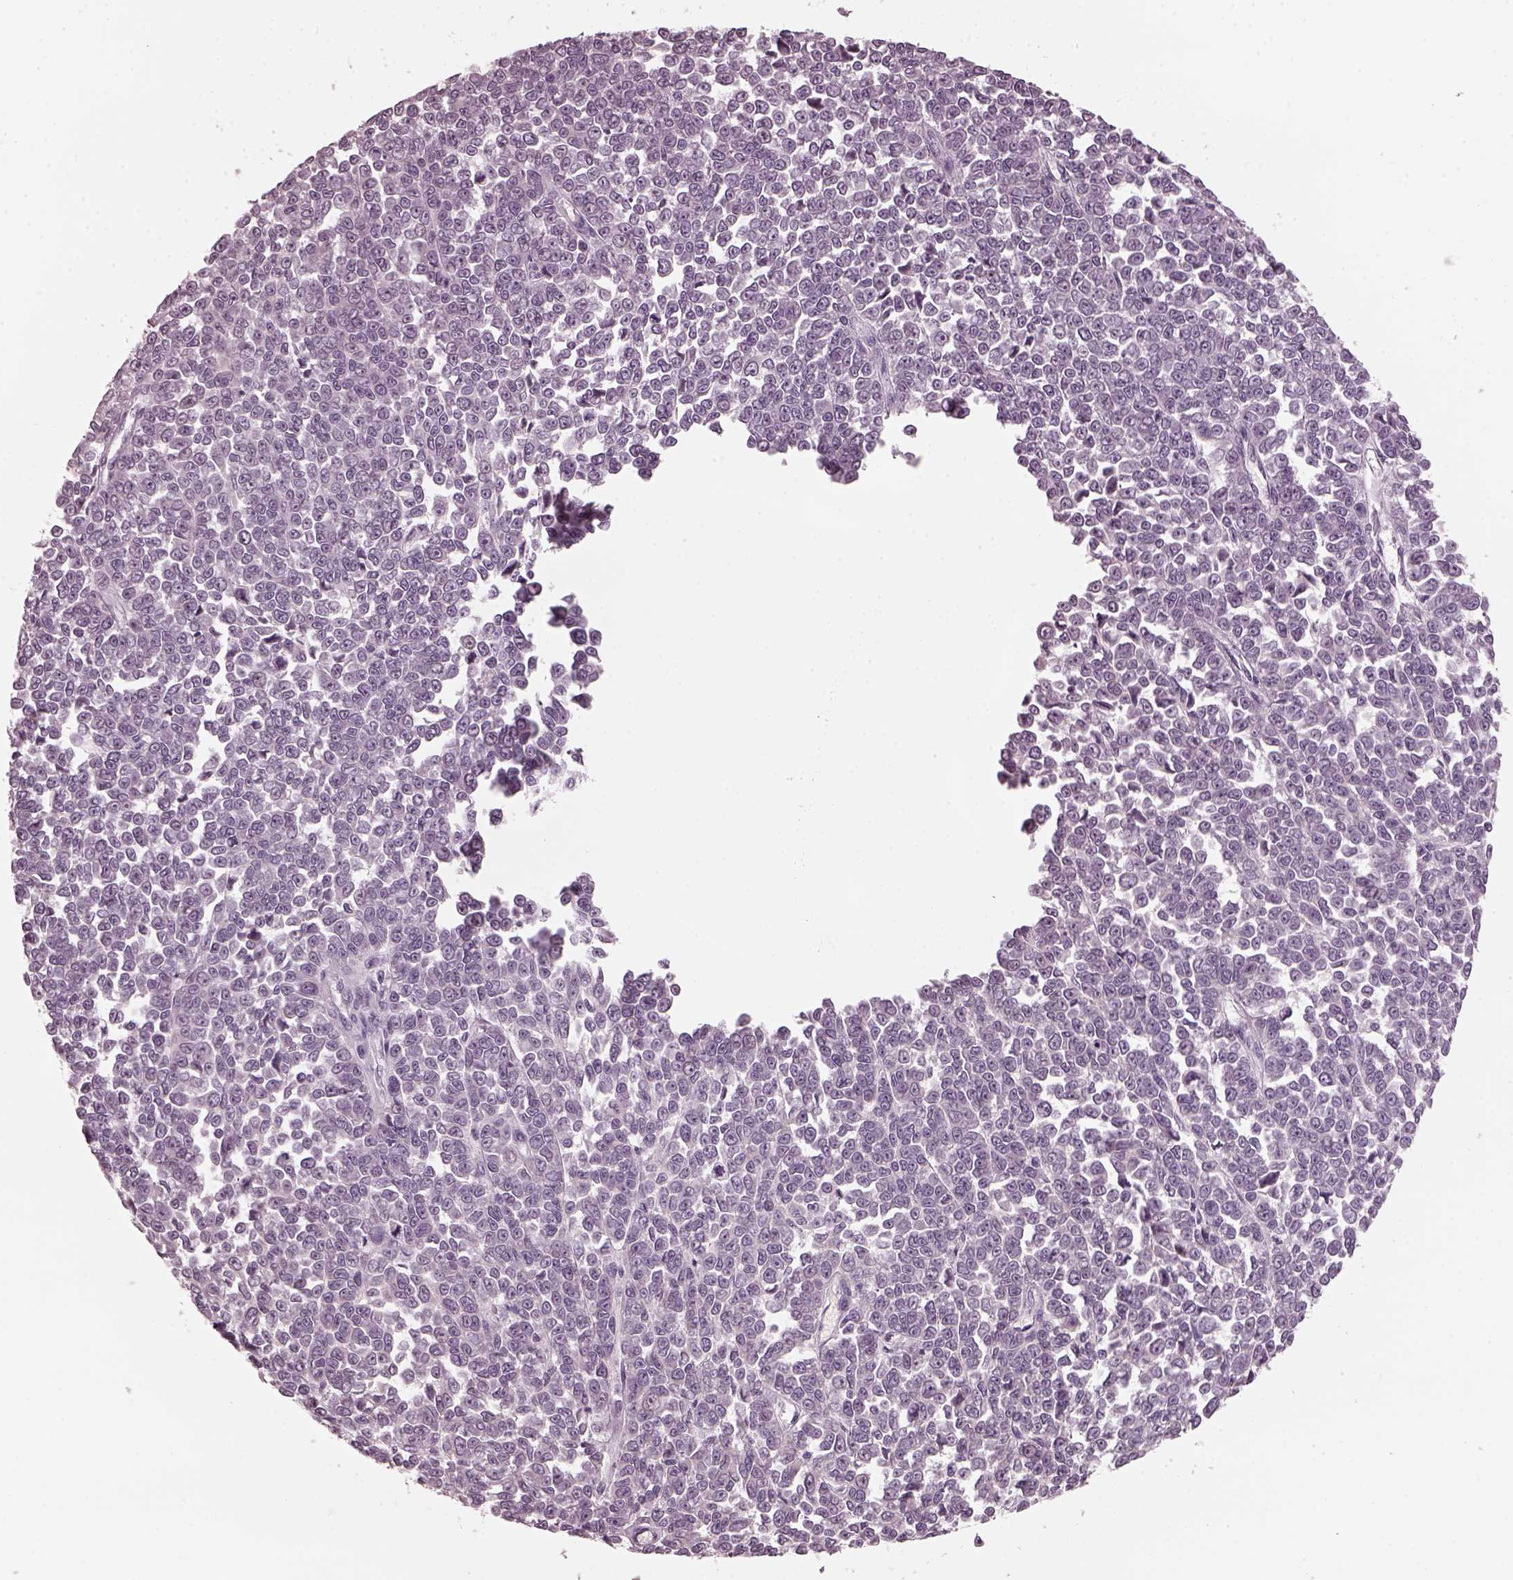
{"staining": {"intensity": "negative", "quantity": "none", "location": "none"}, "tissue": "melanoma", "cell_type": "Tumor cells", "image_type": "cancer", "snomed": [{"axis": "morphology", "description": "Malignant melanoma, NOS"}, {"axis": "topography", "description": "Skin"}], "caption": "This is an IHC image of melanoma. There is no positivity in tumor cells.", "gene": "CHIT1", "patient": {"sex": "female", "age": 95}}